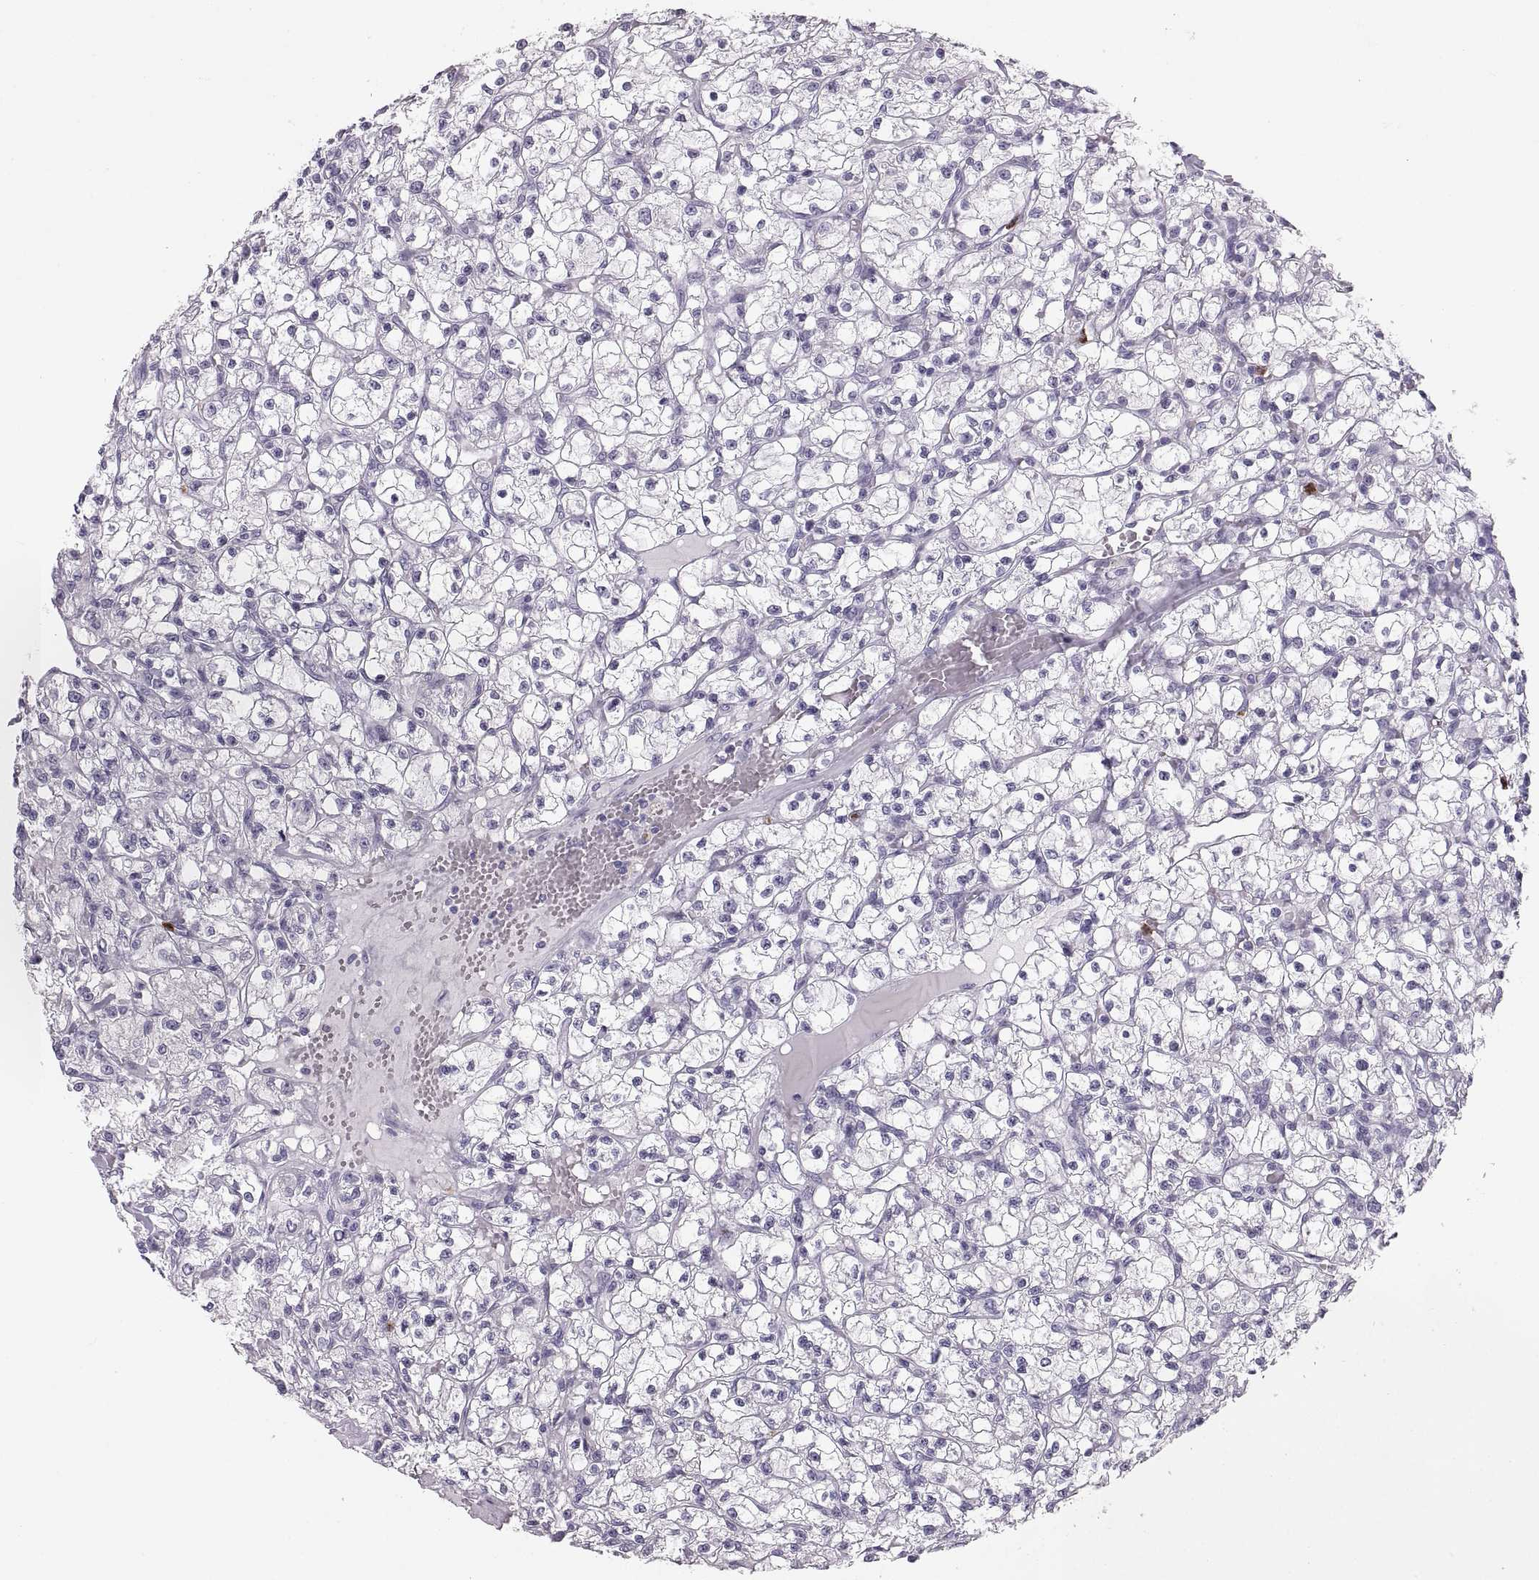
{"staining": {"intensity": "negative", "quantity": "none", "location": "none"}, "tissue": "renal cancer", "cell_type": "Tumor cells", "image_type": "cancer", "snomed": [{"axis": "morphology", "description": "Adenocarcinoma, NOS"}, {"axis": "topography", "description": "Kidney"}], "caption": "Tumor cells show no significant staining in renal cancer (adenocarcinoma).", "gene": "MILR1", "patient": {"sex": "female", "age": 59}}